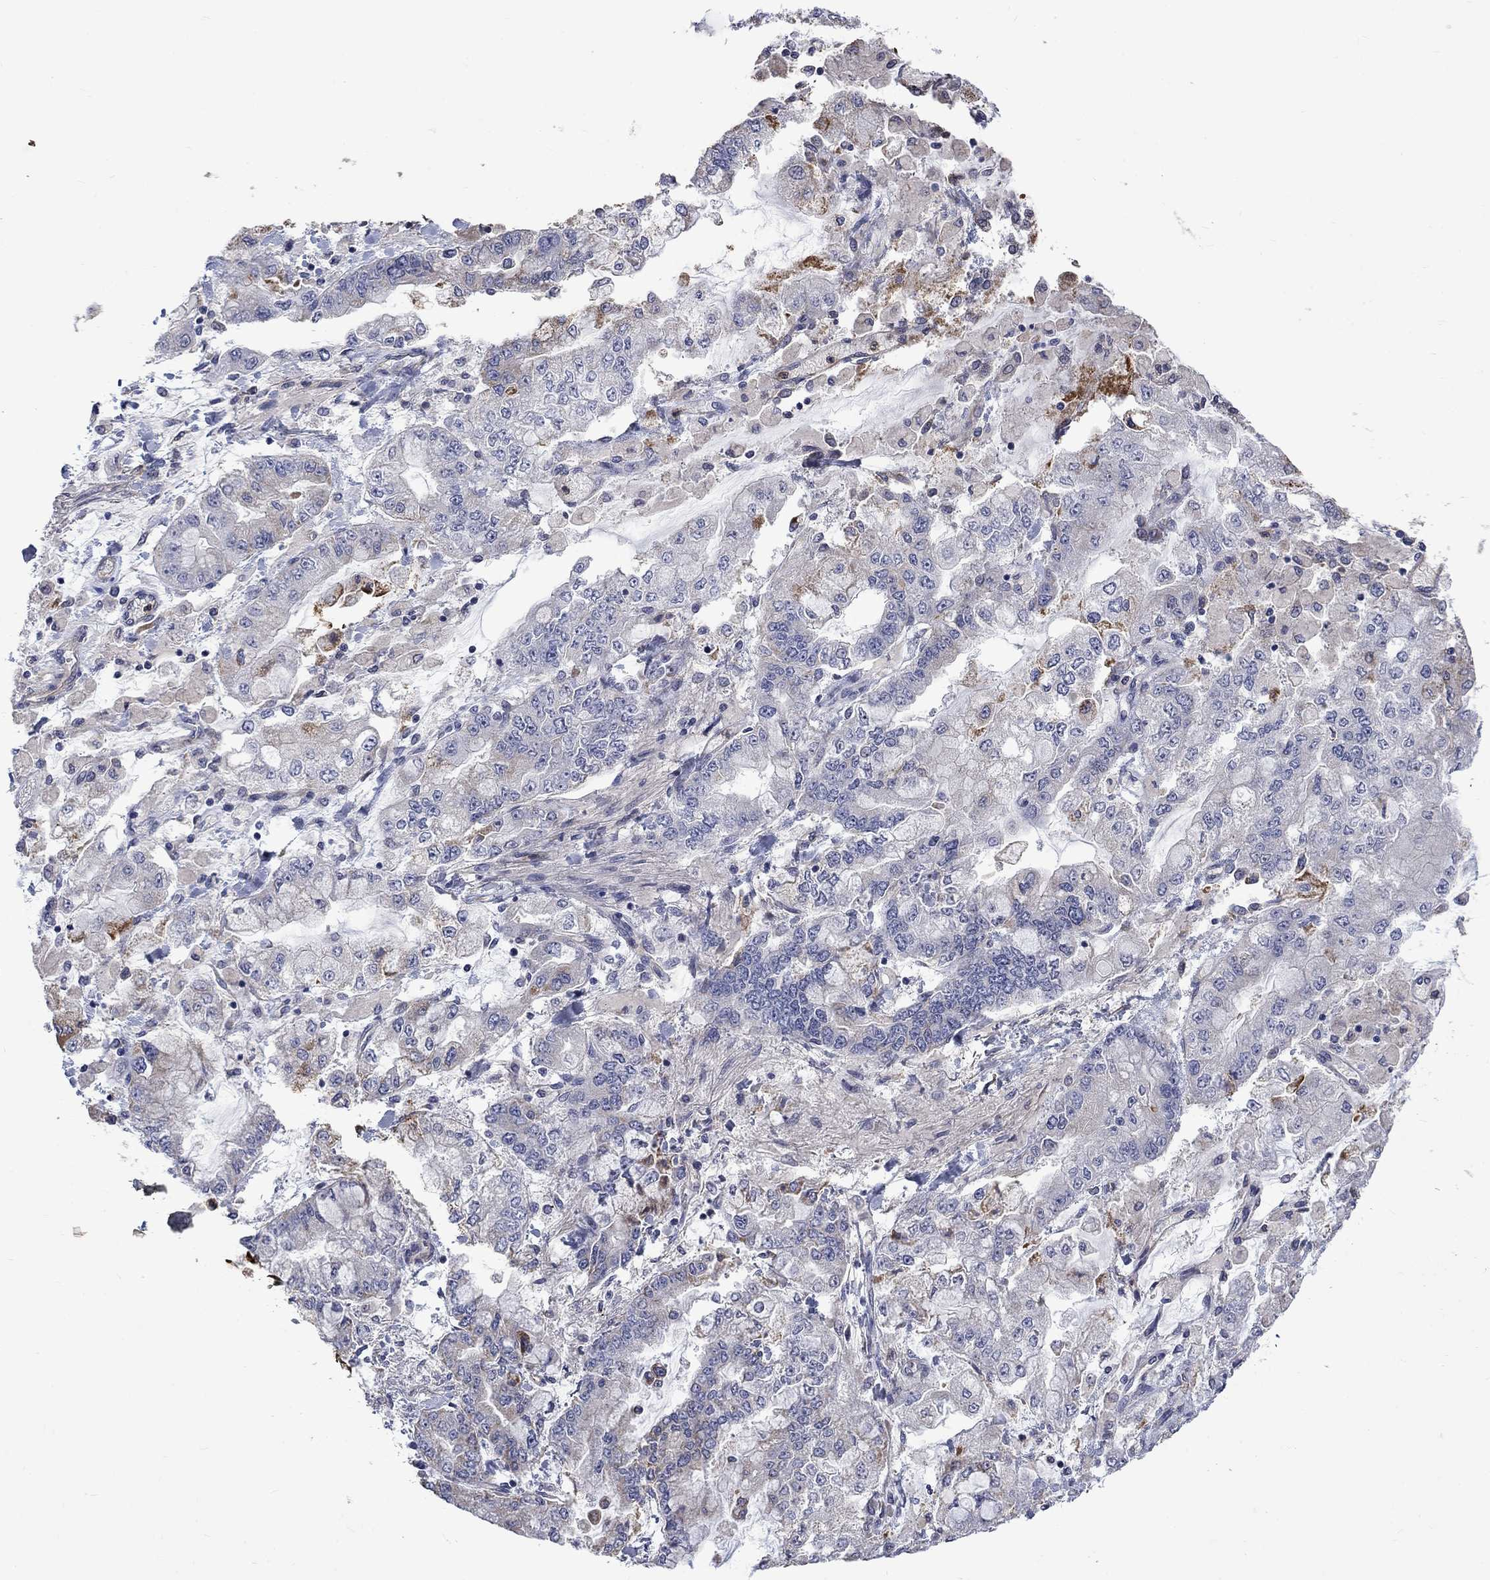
{"staining": {"intensity": "strong", "quantity": "<25%", "location": "cytoplasmic/membranous"}, "tissue": "stomach cancer", "cell_type": "Tumor cells", "image_type": "cancer", "snomed": [{"axis": "morphology", "description": "Normal tissue, NOS"}, {"axis": "morphology", "description": "Adenocarcinoma, NOS"}, {"axis": "topography", "description": "Stomach, upper"}, {"axis": "topography", "description": "Stomach"}], "caption": "IHC of human stomach cancer (adenocarcinoma) demonstrates medium levels of strong cytoplasmic/membranous positivity in approximately <25% of tumor cells.", "gene": "CAMKK2", "patient": {"sex": "male", "age": 76}}